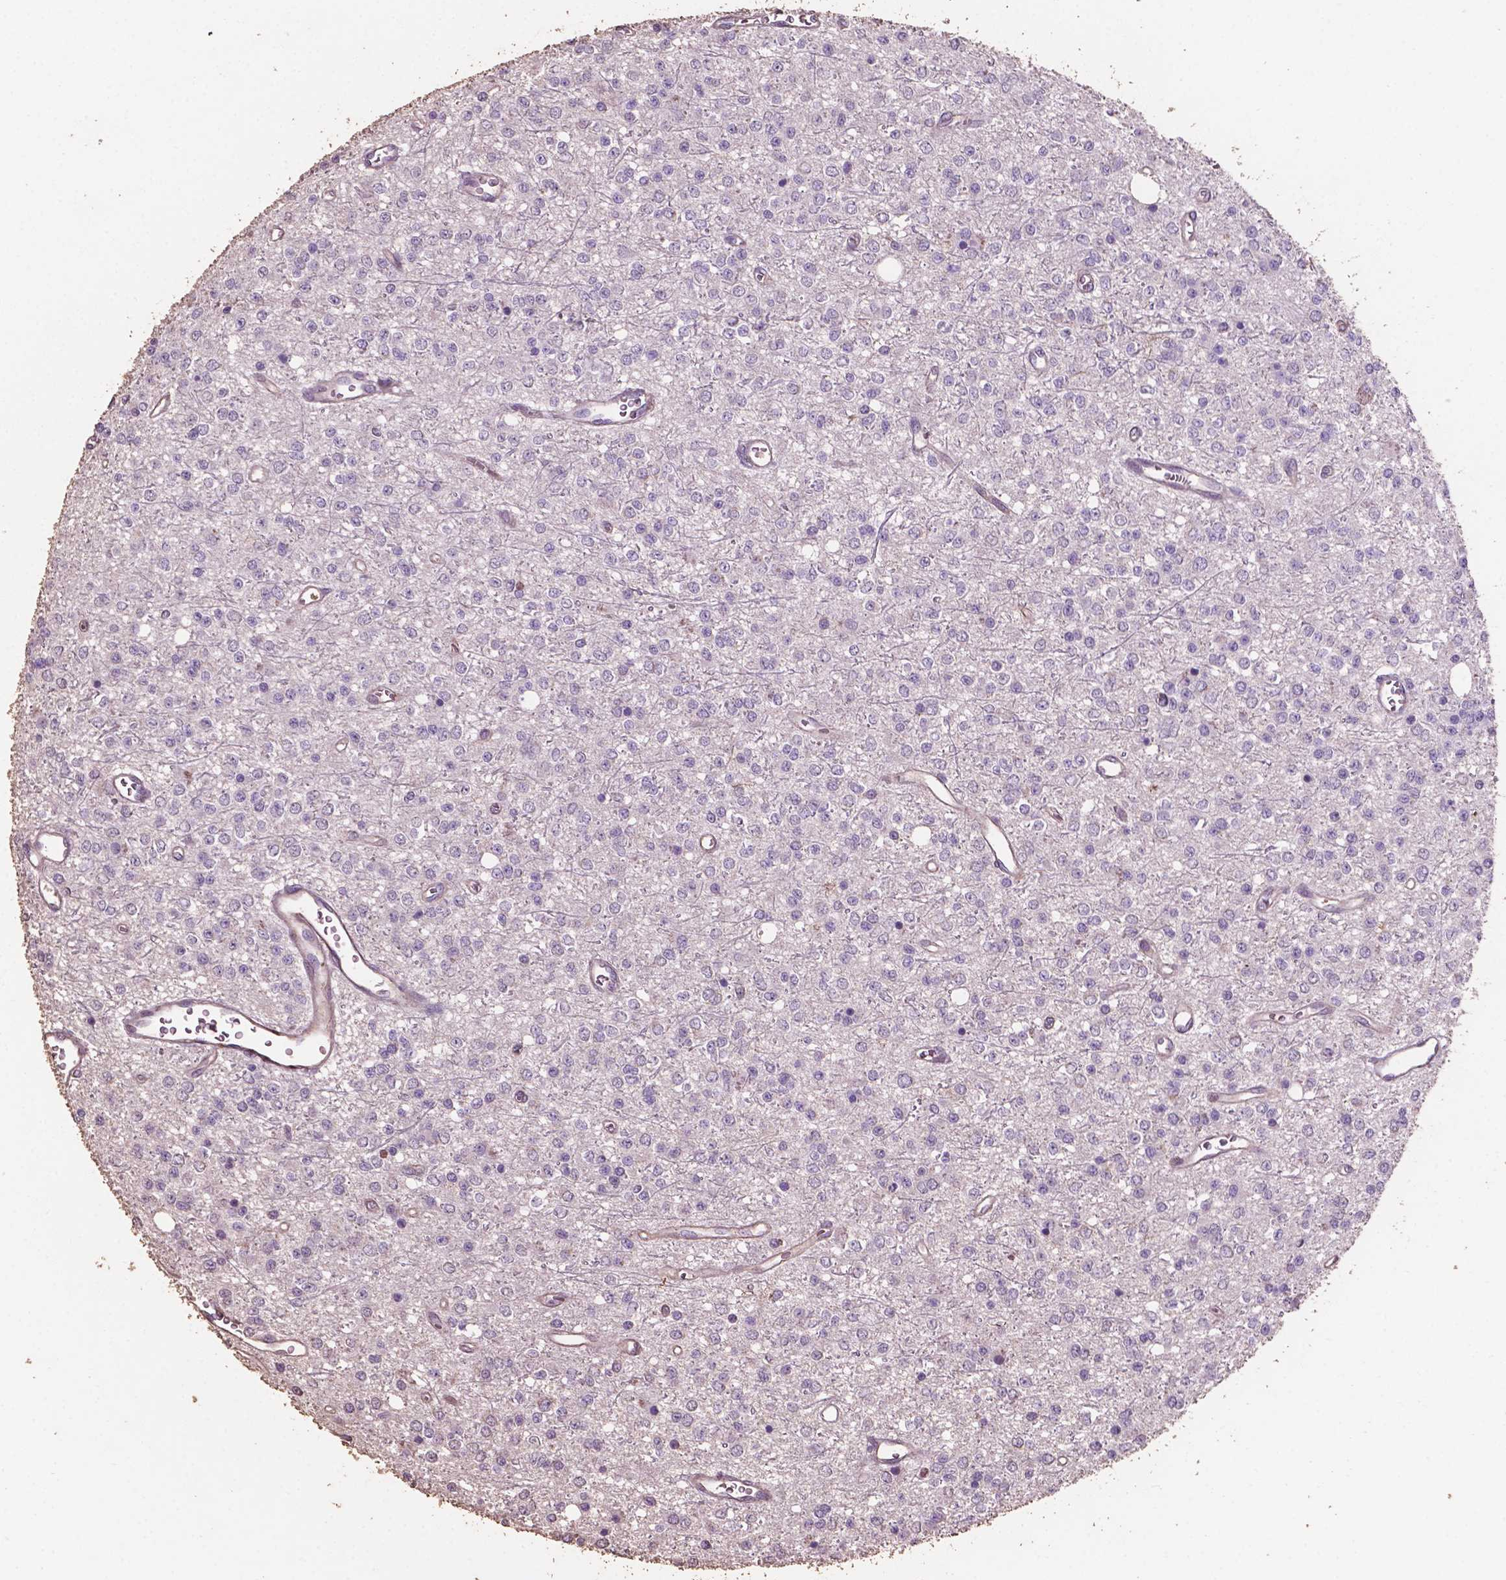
{"staining": {"intensity": "negative", "quantity": "none", "location": "none"}, "tissue": "glioma", "cell_type": "Tumor cells", "image_type": "cancer", "snomed": [{"axis": "morphology", "description": "Glioma, malignant, Low grade"}, {"axis": "topography", "description": "Brain"}], "caption": "Tumor cells are negative for protein expression in human glioma.", "gene": "COMMD4", "patient": {"sex": "female", "age": 45}}